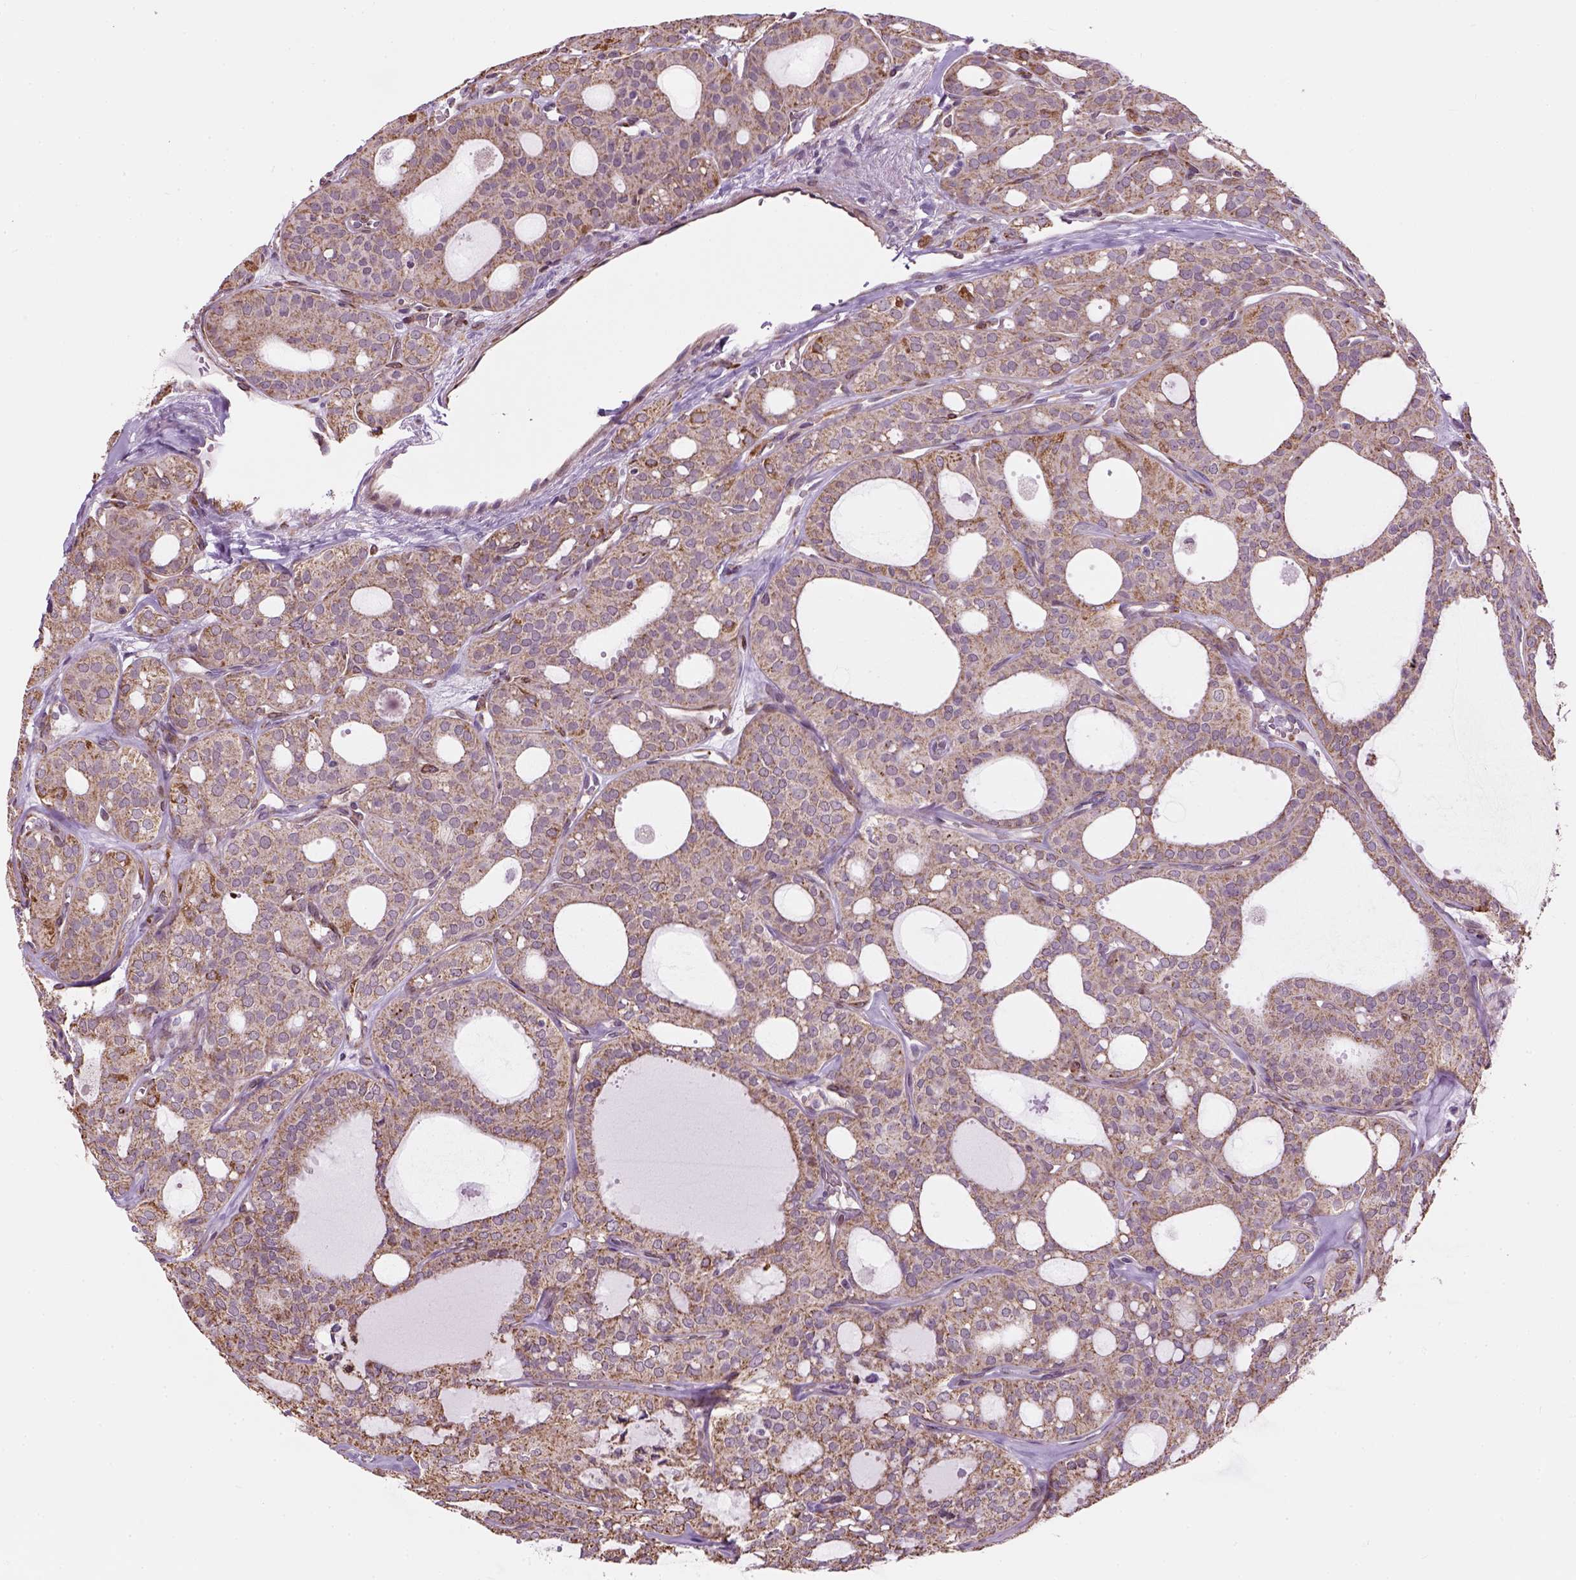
{"staining": {"intensity": "moderate", "quantity": ">75%", "location": "cytoplasmic/membranous"}, "tissue": "thyroid cancer", "cell_type": "Tumor cells", "image_type": "cancer", "snomed": [{"axis": "morphology", "description": "Follicular adenoma carcinoma, NOS"}, {"axis": "topography", "description": "Thyroid gland"}], "caption": "Thyroid follicular adenoma carcinoma stained with a protein marker shows moderate staining in tumor cells.", "gene": "XK", "patient": {"sex": "male", "age": 75}}